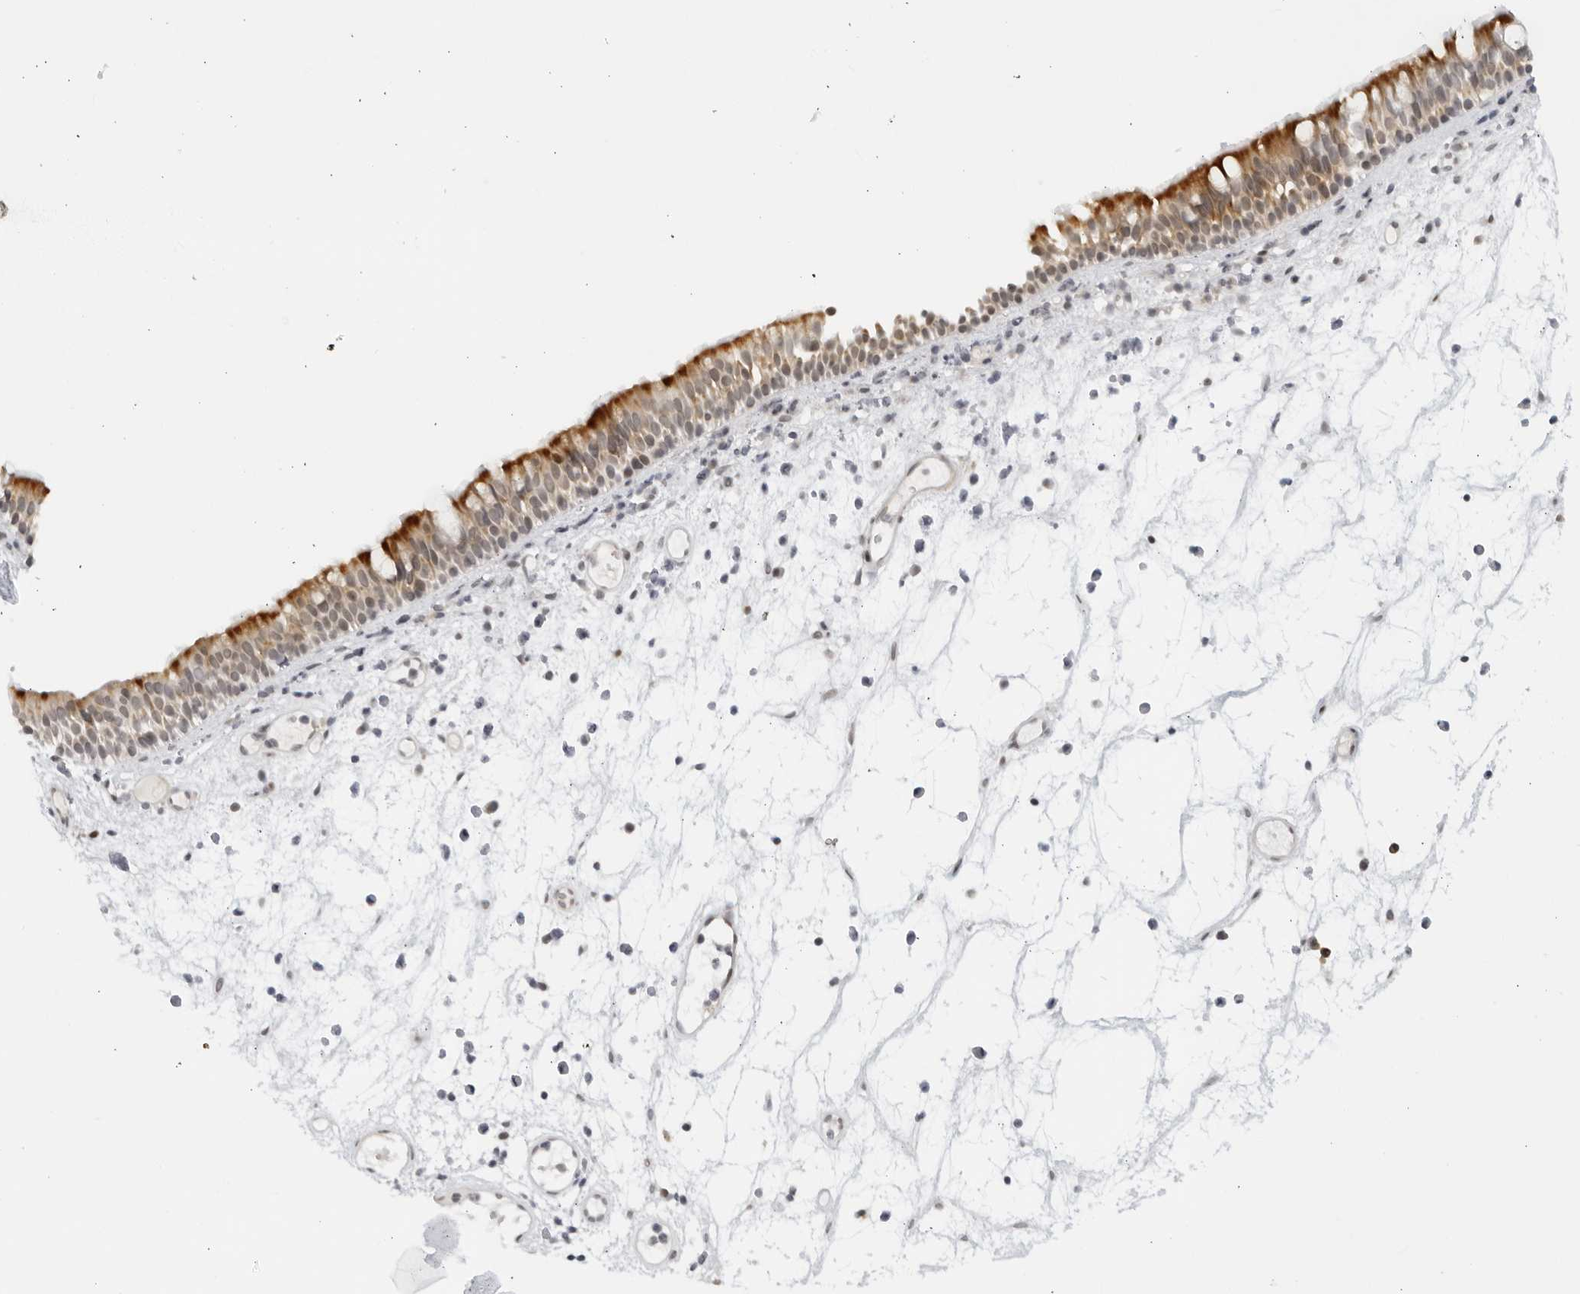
{"staining": {"intensity": "strong", "quantity": "<25%", "location": "cytoplasmic/membranous"}, "tissue": "nasopharynx", "cell_type": "Respiratory epithelial cells", "image_type": "normal", "snomed": [{"axis": "morphology", "description": "Normal tissue, NOS"}, {"axis": "morphology", "description": "Inflammation, NOS"}, {"axis": "morphology", "description": "Malignant melanoma, Metastatic site"}, {"axis": "topography", "description": "Nasopharynx"}], "caption": "Immunohistochemistry (IHC) (DAB) staining of normal nasopharynx shows strong cytoplasmic/membranous protein expression in approximately <25% of respiratory epithelial cells.", "gene": "RAB11FIP3", "patient": {"sex": "male", "age": 70}}